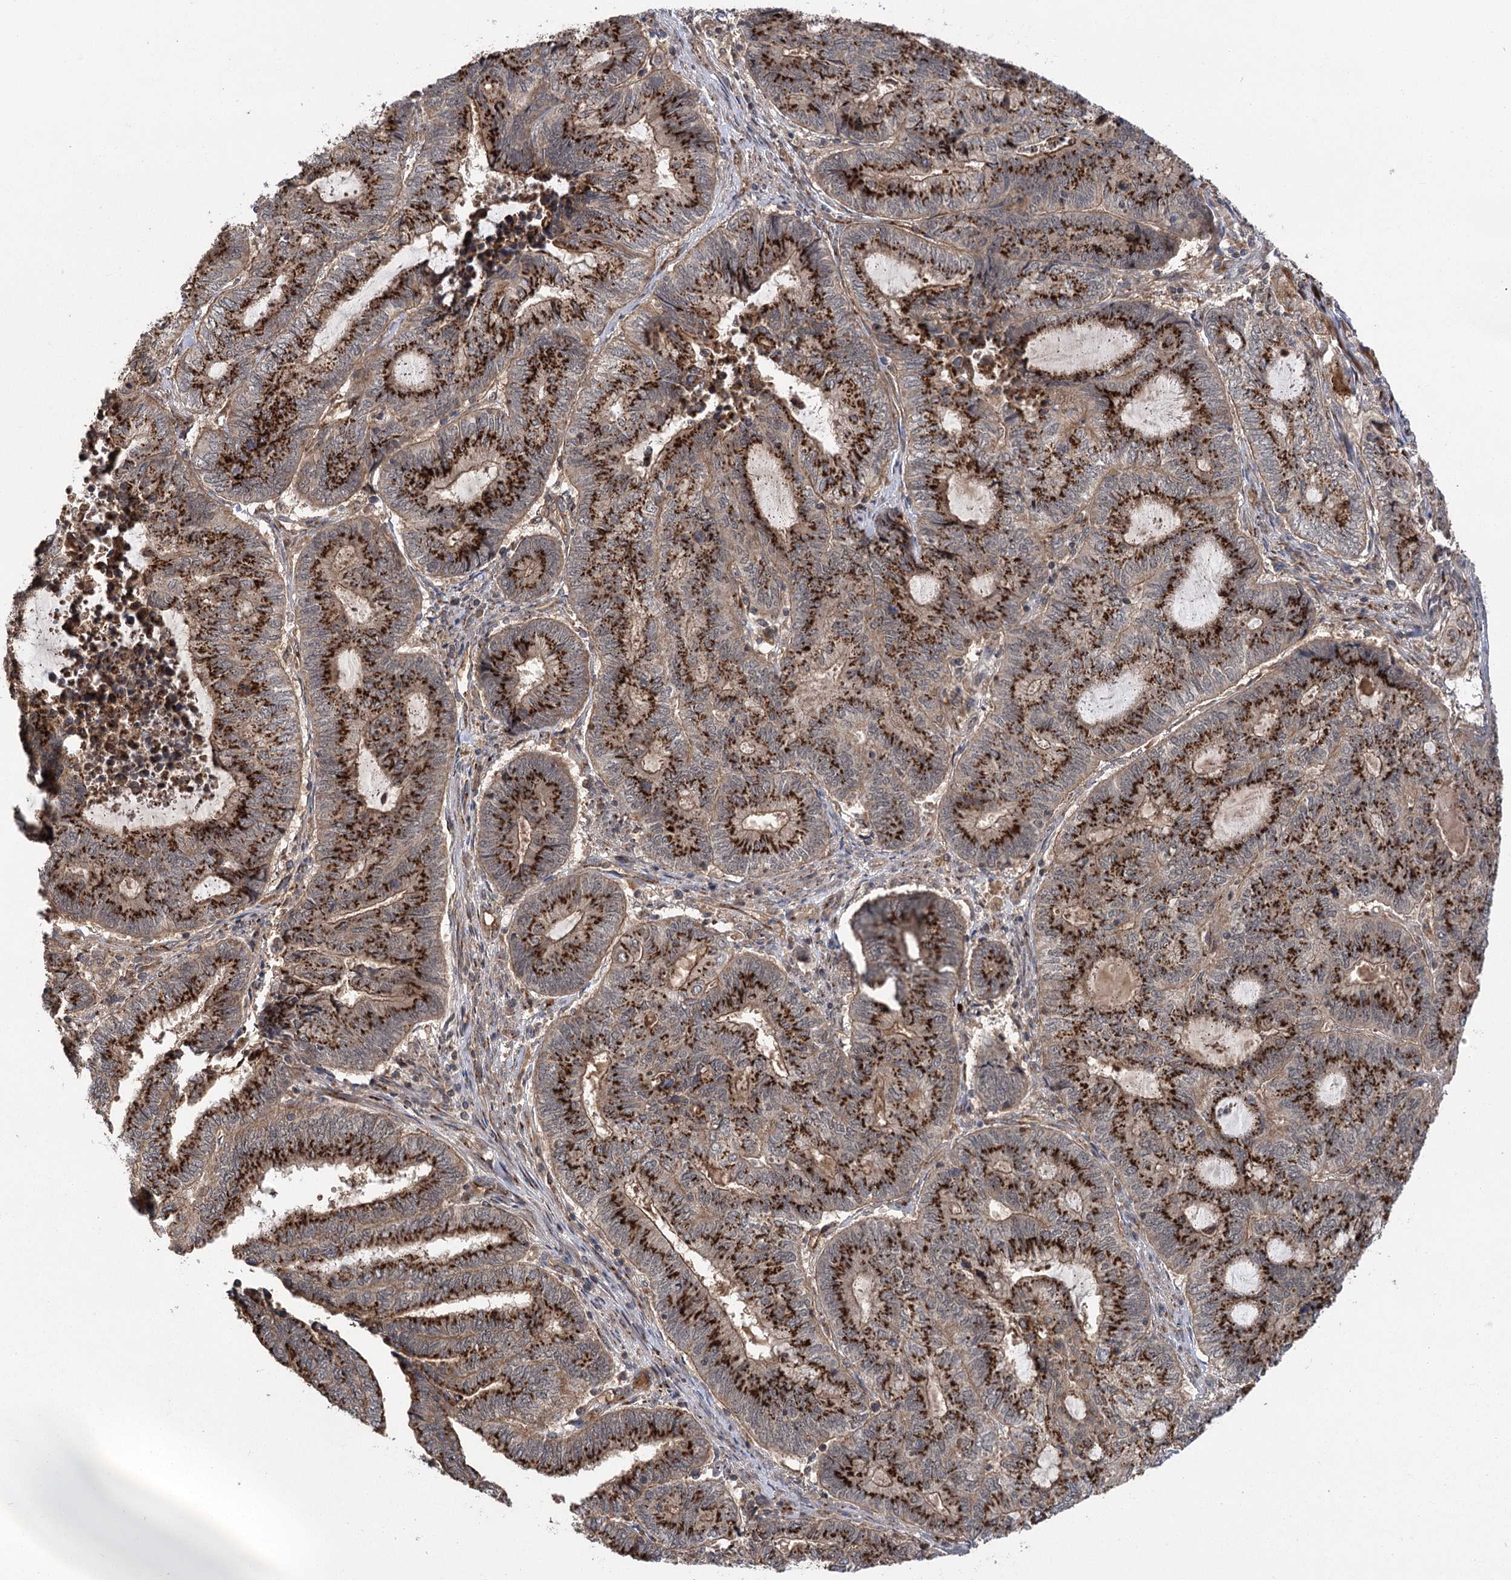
{"staining": {"intensity": "strong", "quantity": ">75%", "location": "cytoplasmic/membranous"}, "tissue": "endometrial cancer", "cell_type": "Tumor cells", "image_type": "cancer", "snomed": [{"axis": "morphology", "description": "Adenocarcinoma, NOS"}, {"axis": "topography", "description": "Uterus"}, {"axis": "topography", "description": "Endometrium"}], "caption": "A high amount of strong cytoplasmic/membranous staining is present in approximately >75% of tumor cells in adenocarcinoma (endometrial) tissue.", "gene": "CARD19", "patient": {"sex": "female", "age": 70}}